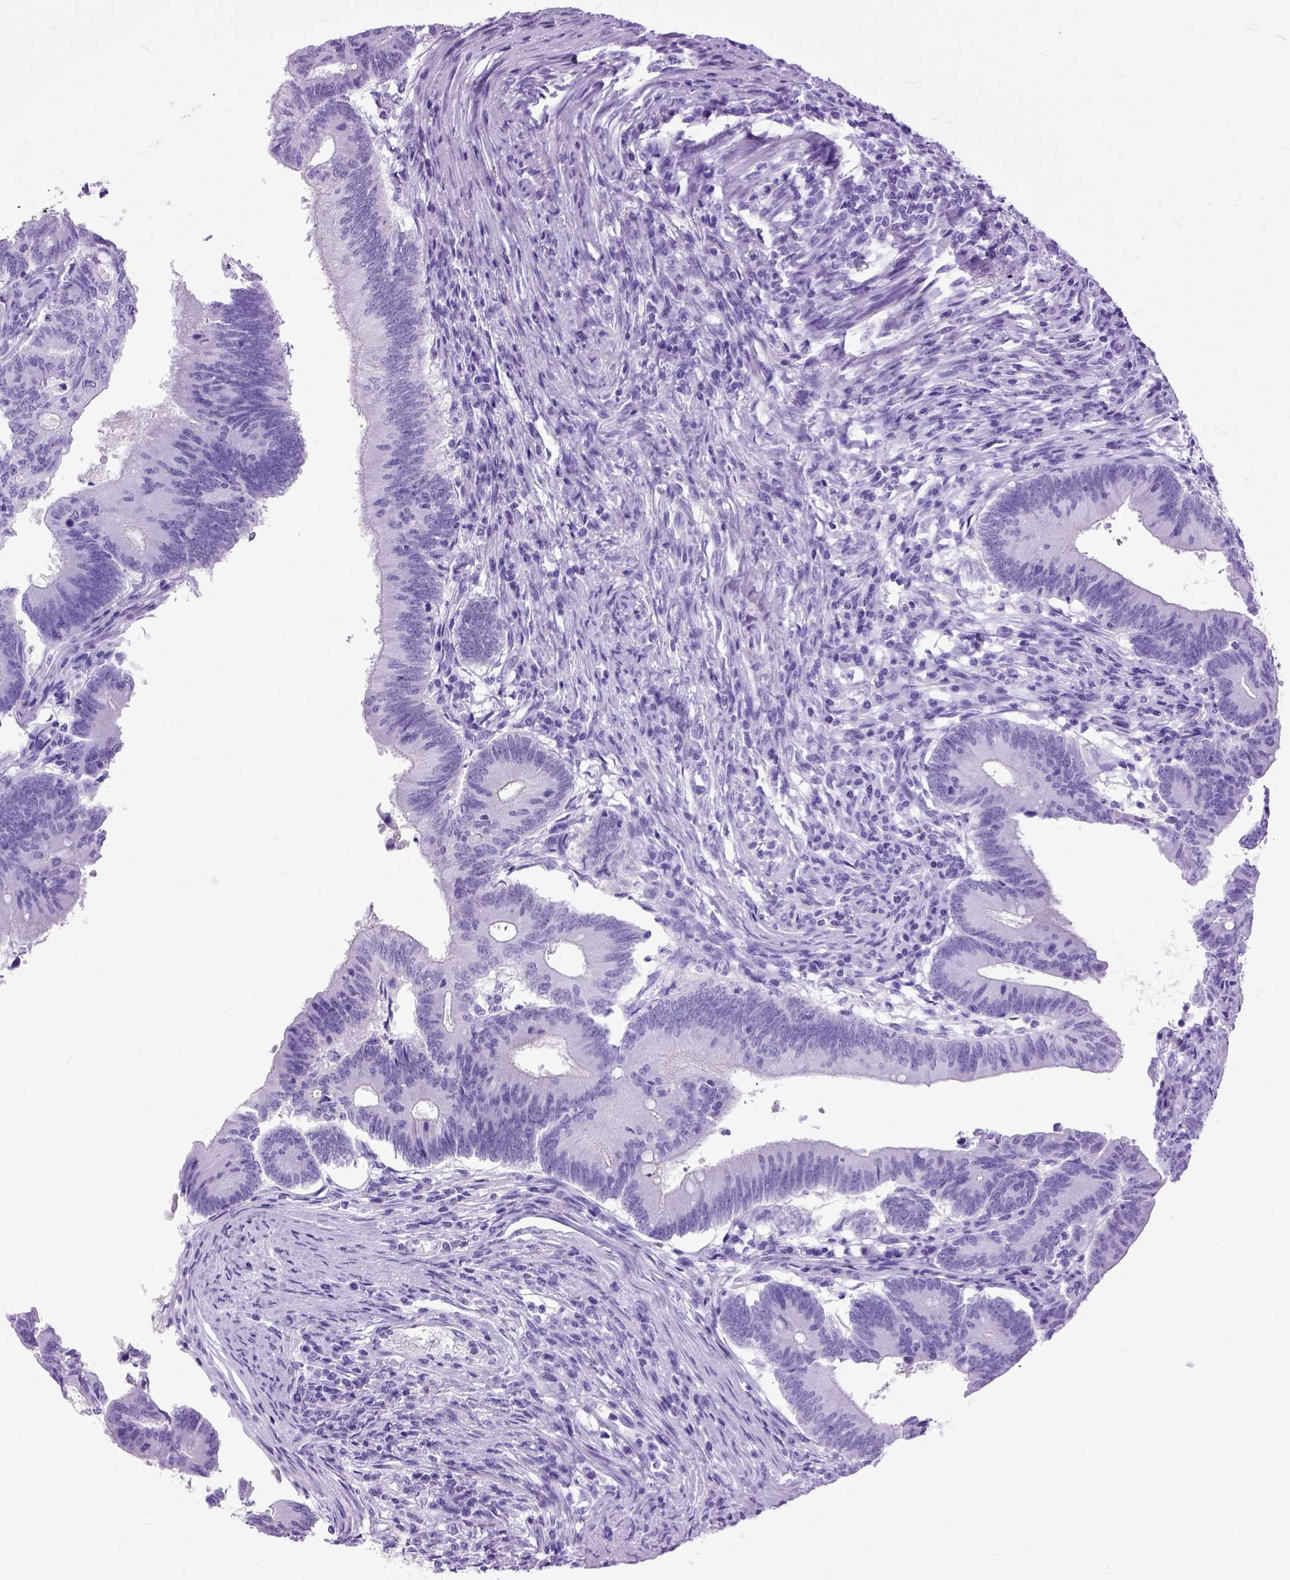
{"staining": {"intensity": "negative", "quantity": "none", "location": "none"}, "tissue": "colorectal cancer", "cell_type": "Tumor cells", "image_type": "cancer", "snomed": [{"axis": "morphology", "description": "Adenocarcinoma, NOS"}, {"axis": "topography", "description": "Colon"}], "caption": "Immunohistochemistry (IHC) of adenocarcinoma (colorectal) exhibits no positivity in tumor cells.", "gene": "GNGT1", "patient": {"sex": "female", "age": 70}}